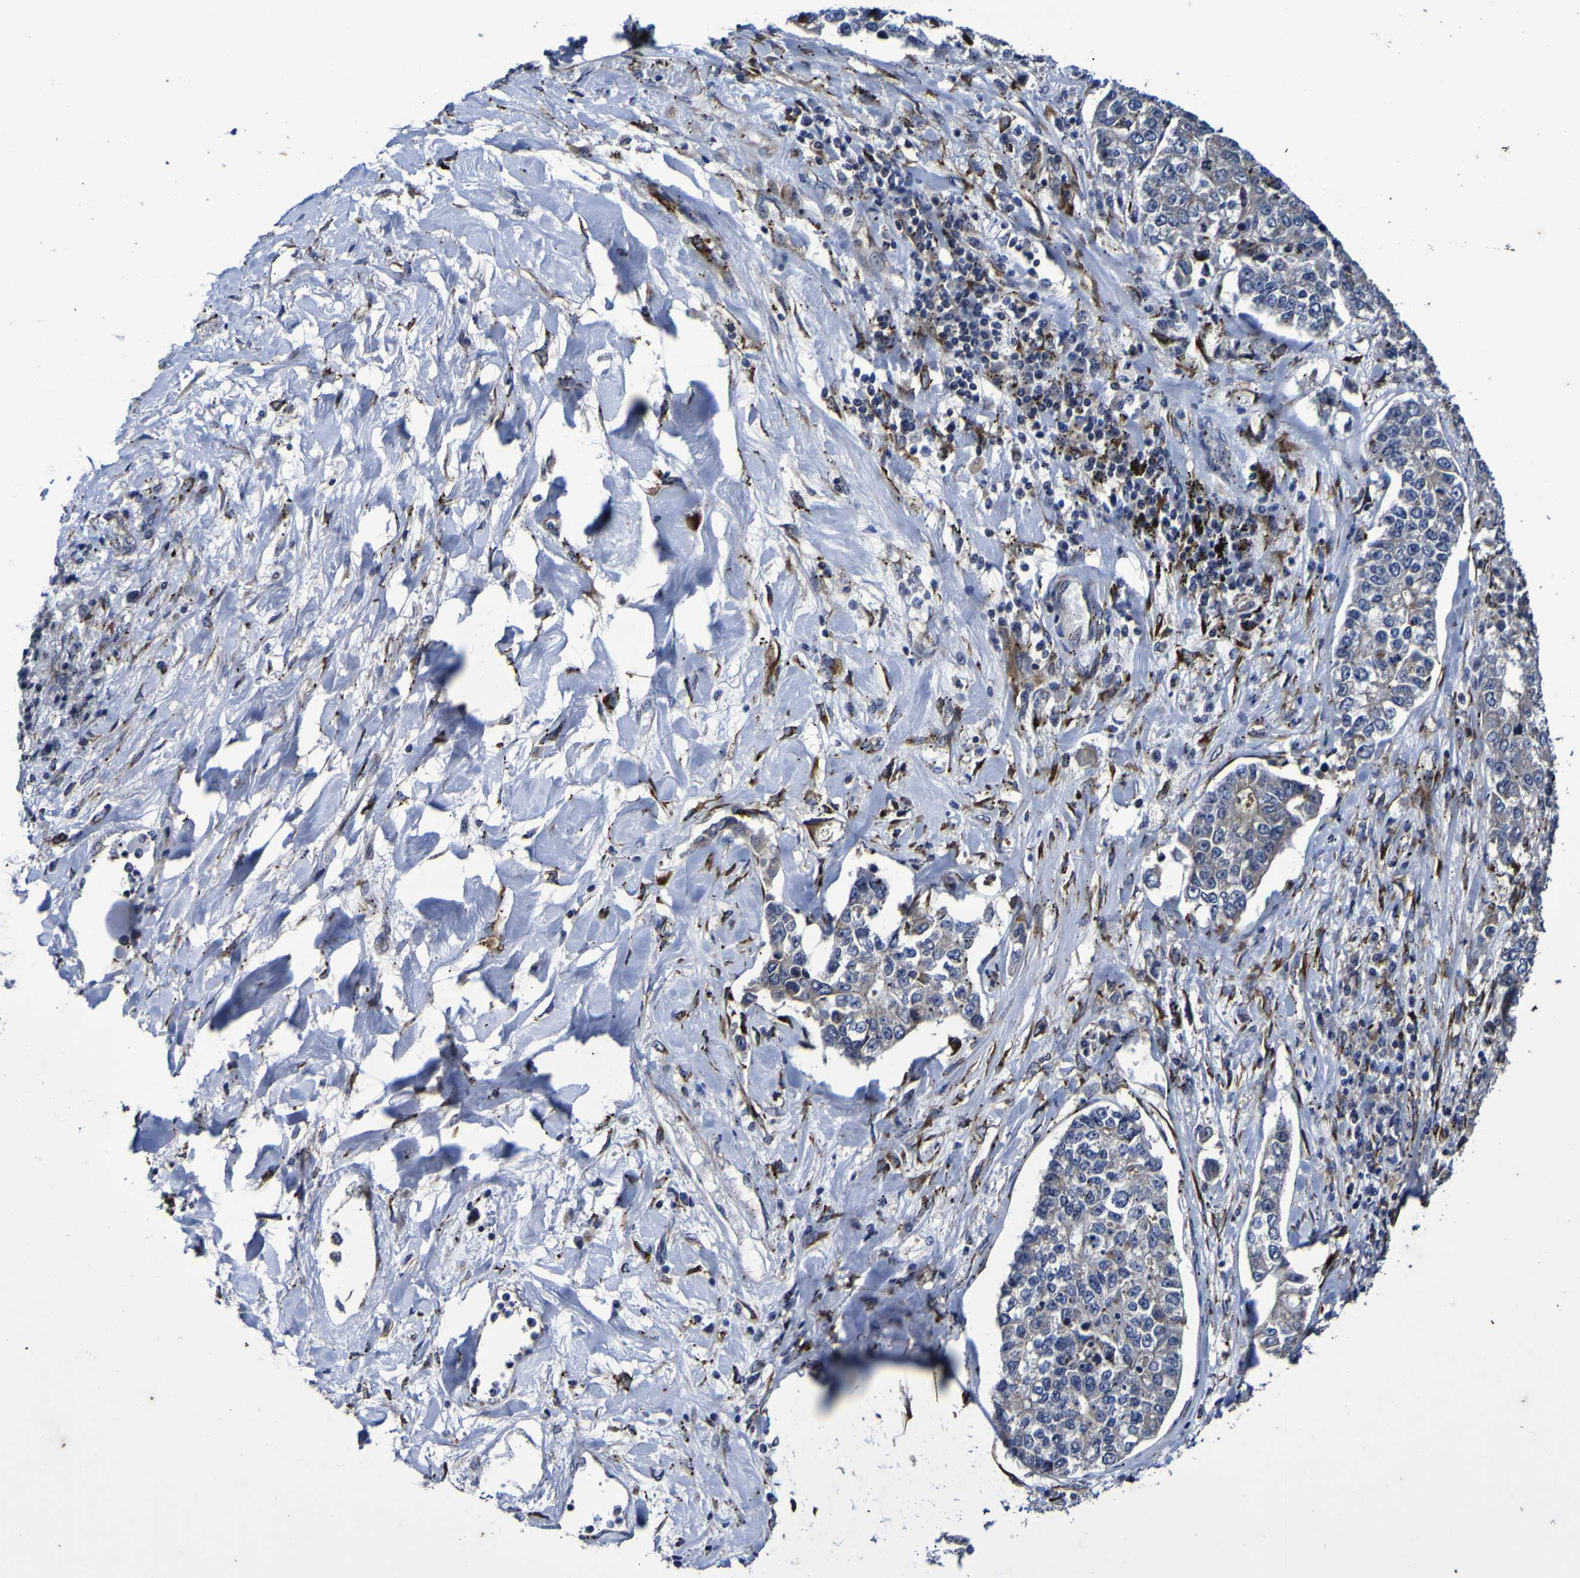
{"staining": {"intensity": "negative", "quantity": "none", "location": "none"}, "tissue": "lung cancer", "cell_type": "Tumor cells", "image_type": "cancer", "snomed": [{"axis": "morphology", "description": "Adenocarcinoma, NOS"}, {"axis": "topography", "description": "Lung"}], "caption": "DAB (3,3'-diaminobenzidine) immunohistochemical staining of lung cancer reveals no significant positivity in tumor cells.", "gene": "P3H1", "patient": {"sex": "male", "age": 49}}